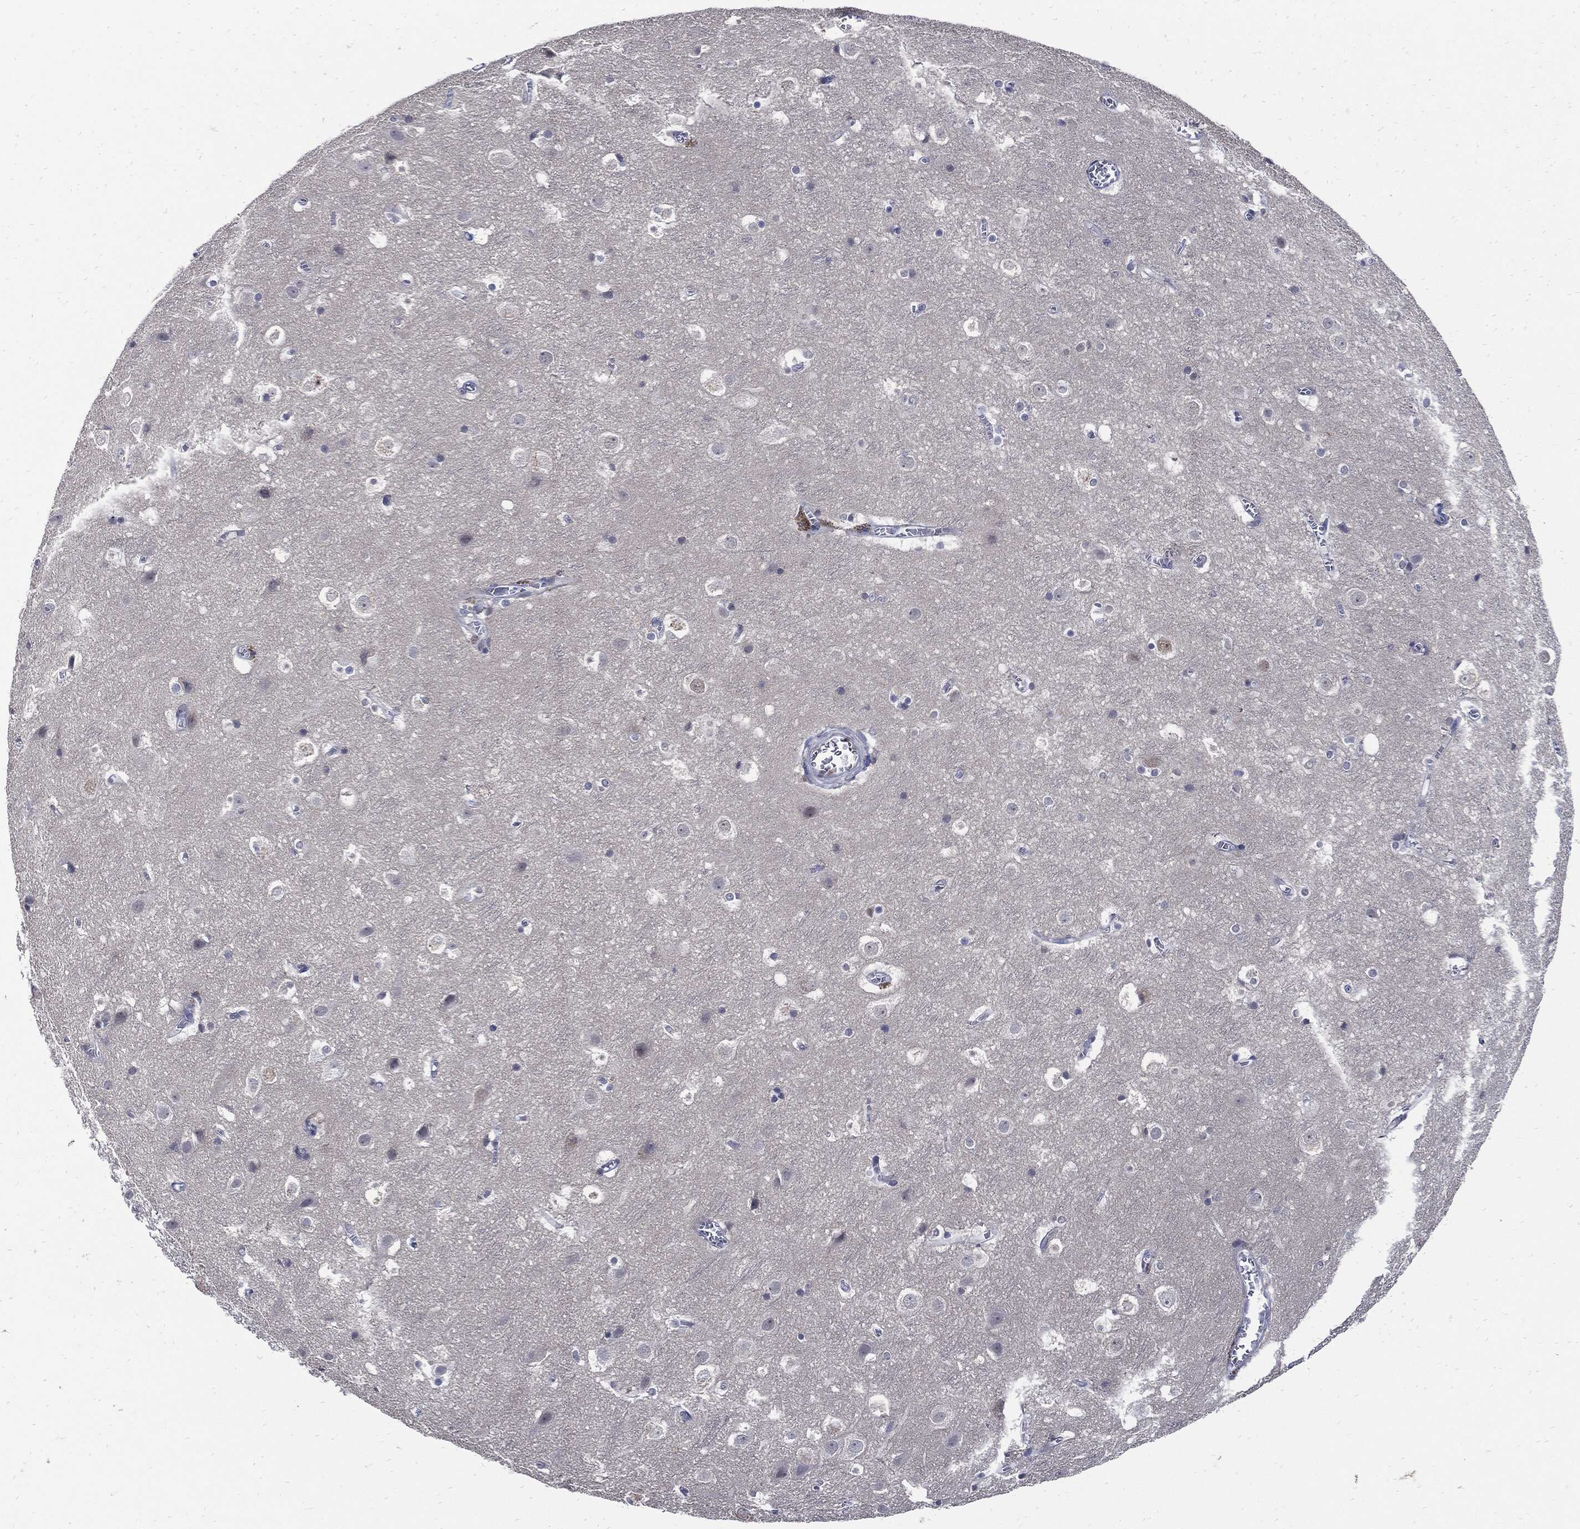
{"staining": {"intensity": "negative", "quantity": "none", "location": "none"}, "tissue": "cerebral cortex", "cell_type": "Endothelial cells", "image_type": "normal", "snomed": [{"axis": "morphology", "description": "Normal tissue, NOS"}, {"axis": "topography", "description": "Cerebral cortex"}], "caption": "Protein analysis of benign cerebral cortex demonstrates no significant staining in endothelial cells.", "gene": "NBN", "patient": {"sex": "male", "age": 59}}